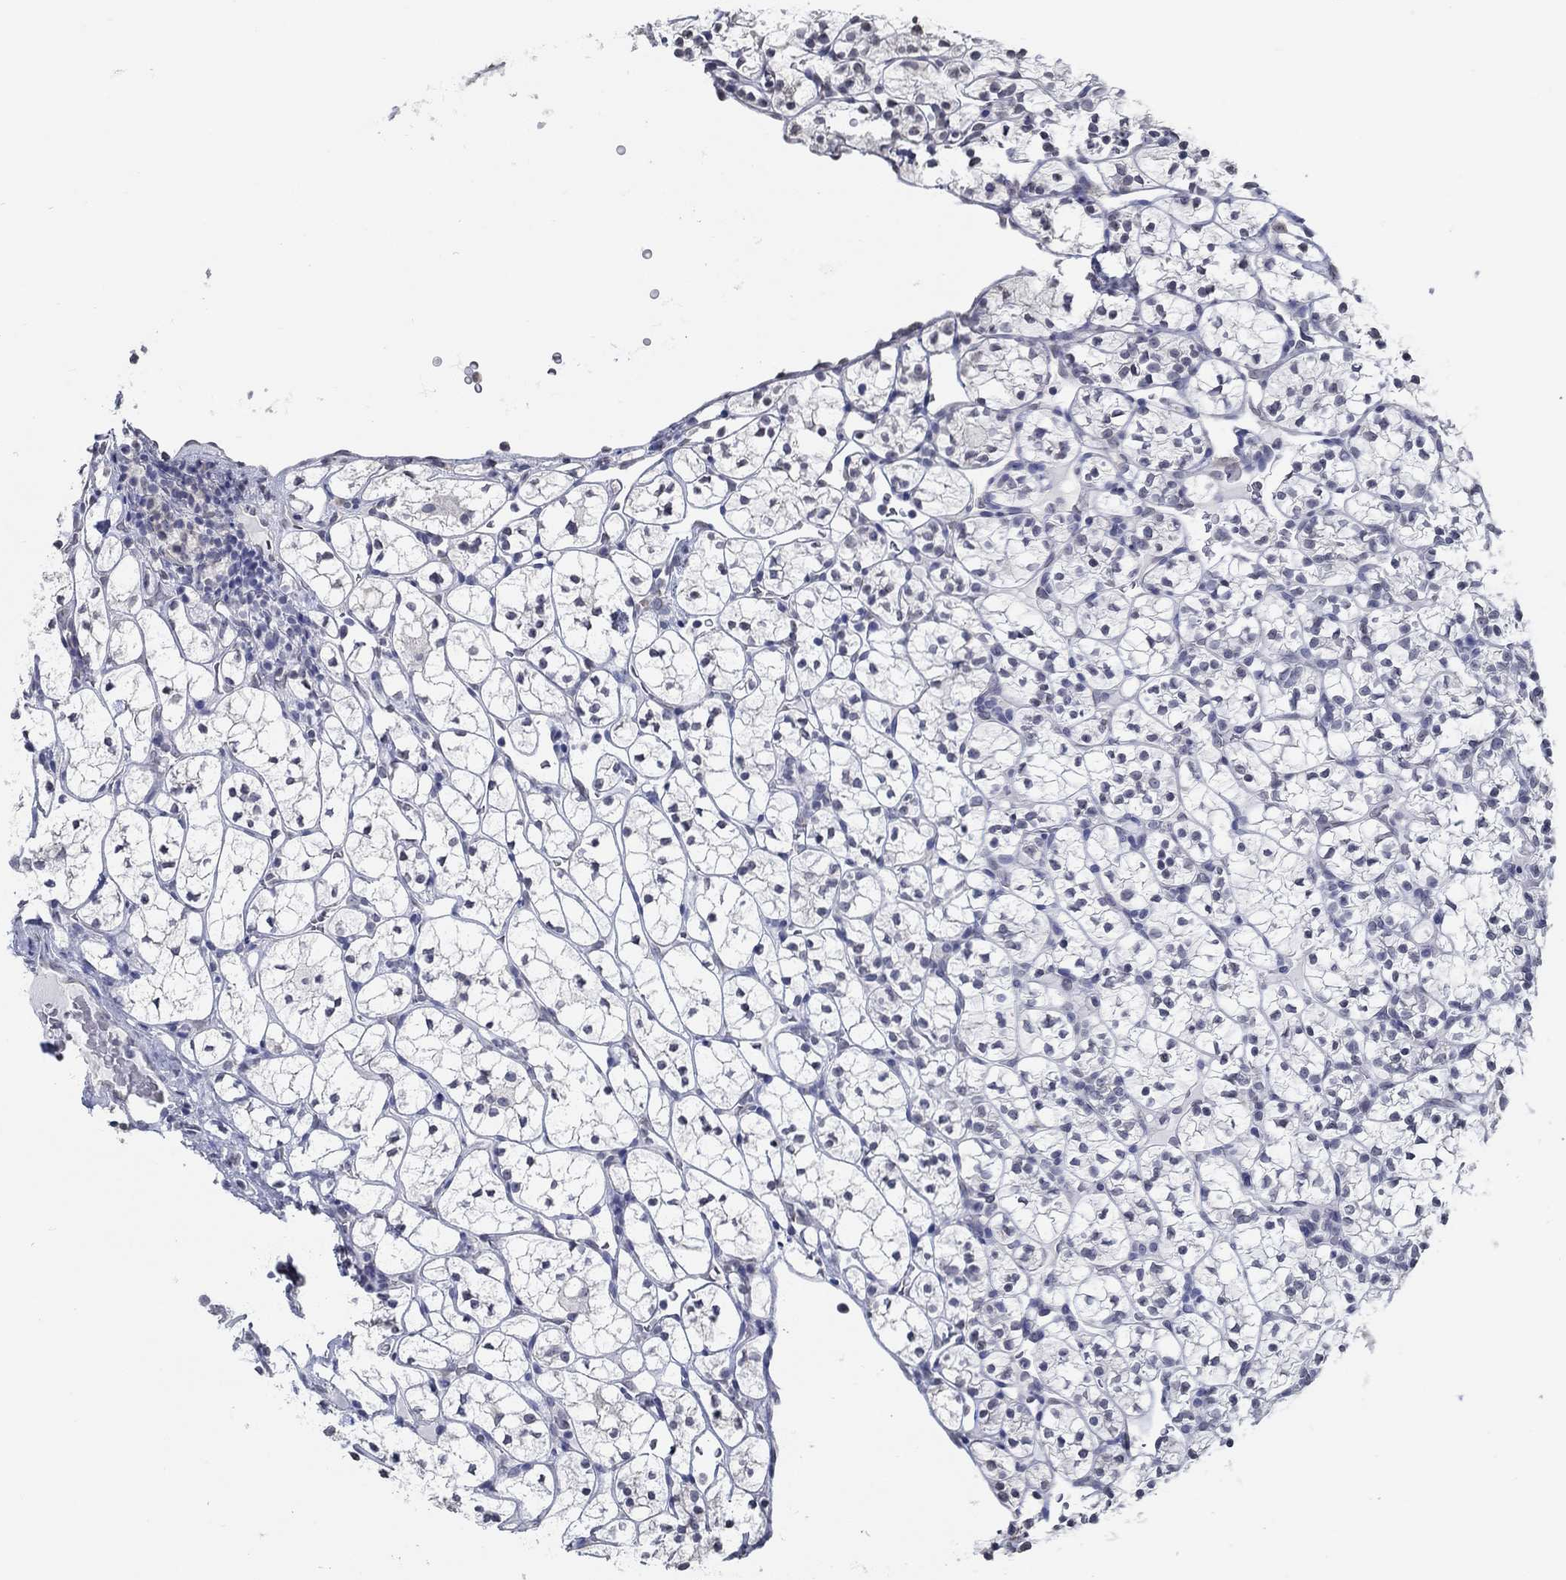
{"staining": {"intensity": "negative", "quantity": "none", "location": "none"}, "tissue": "renal cancer", "cell_type": "Tumor cells", "image_type": "cancer", "snomed": [{"axis": "morphology", "description": "Adenocarcinoma, NOS"}, {"axis": "topography", "description": "Kidney"}], "caption": "The image demonstrates no significant positivity in tumor cells of adenocarcinoma (renal).", "gene": "NUP155", "patient": {"sex": "female", "age": 89}}